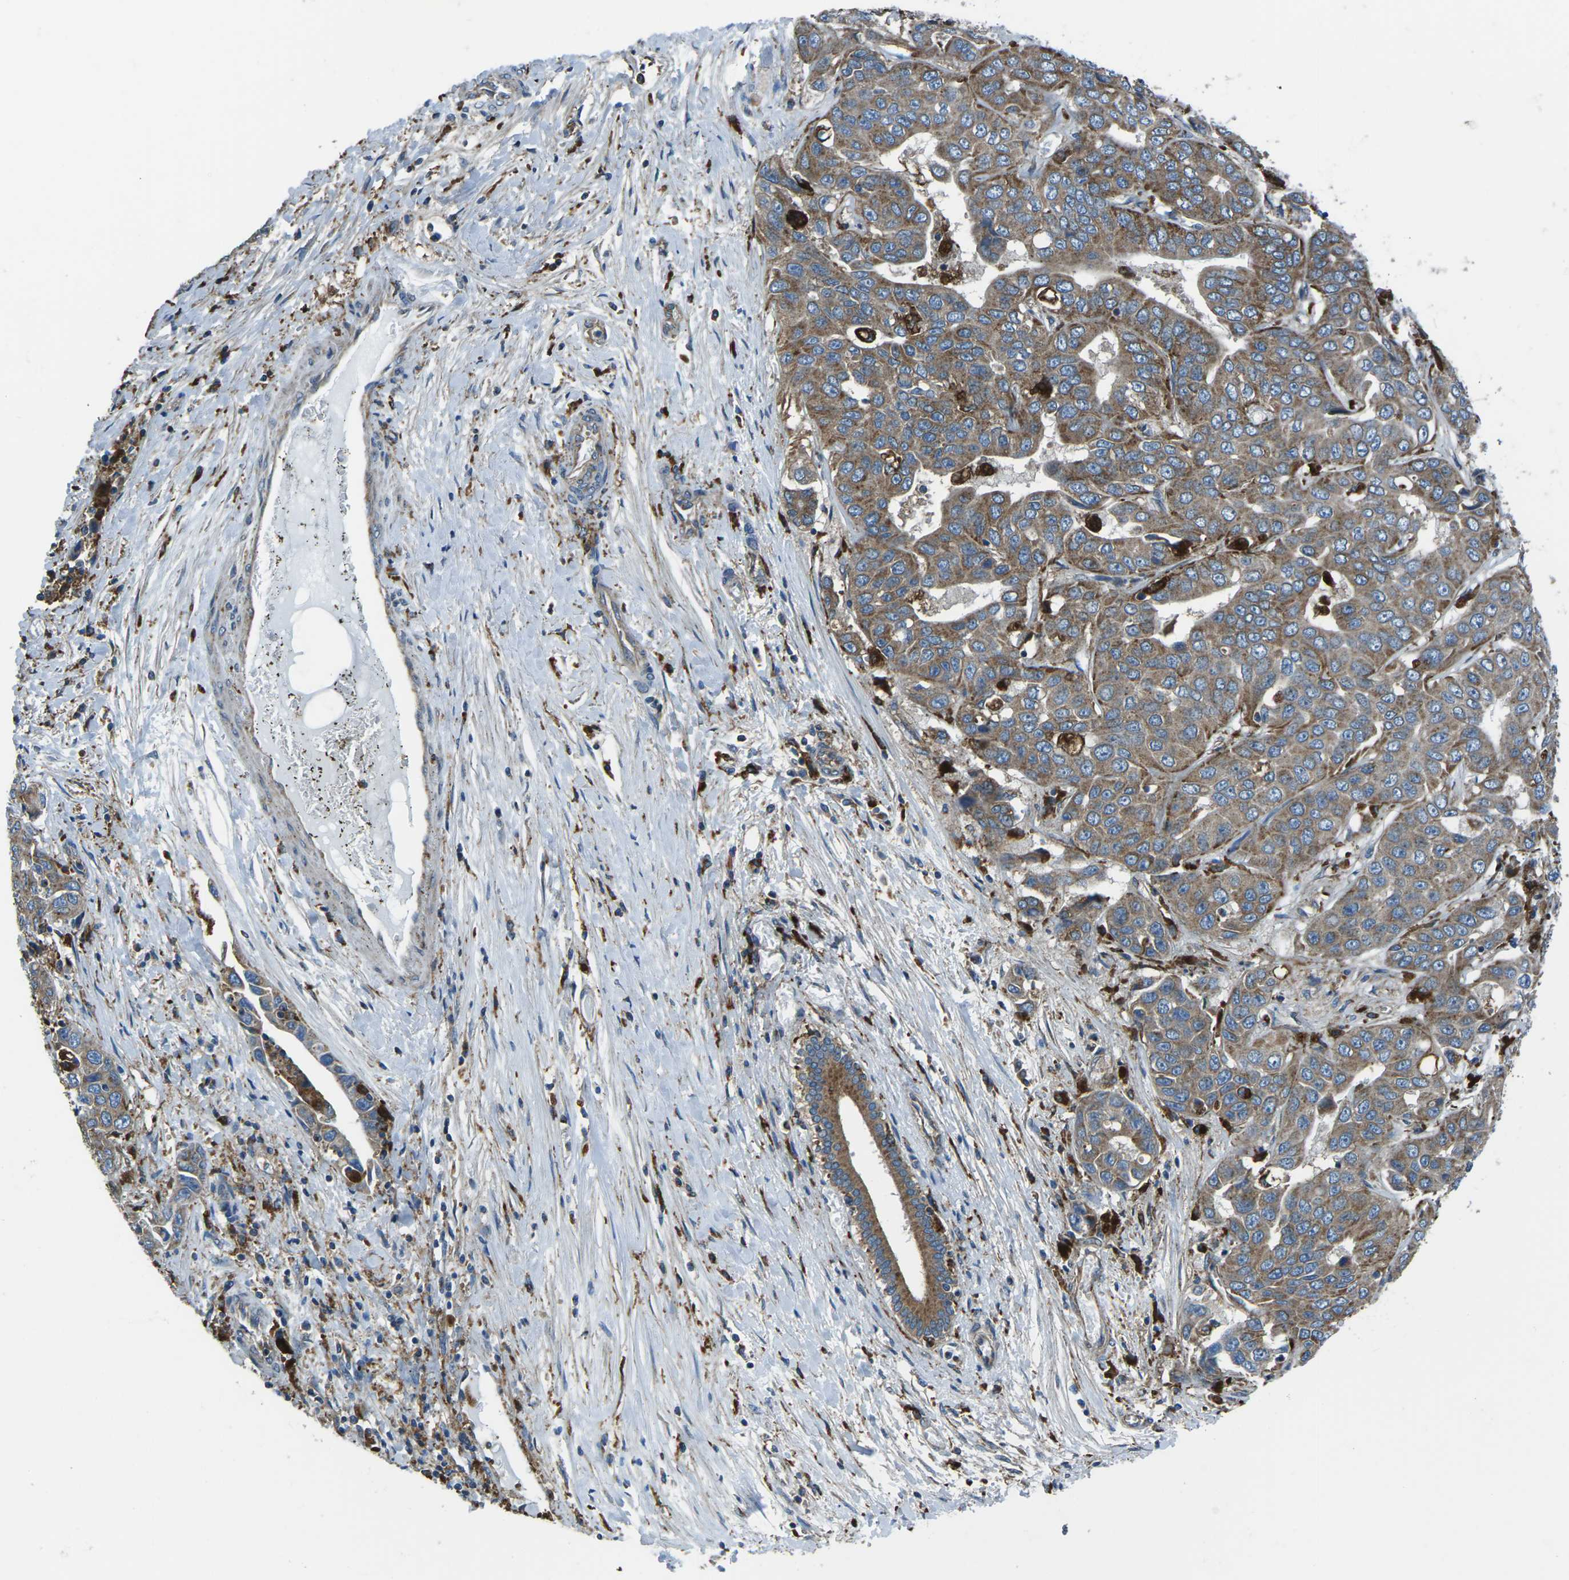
{"staining": {"intensity": "moderate", "quantity": ">75%", "location": "cytoplasmic/membranous"}, "tissue": "liver cancer", "cell_type": "Tumor cells", "image_type": "cancer", "snomed": [{"axis": "morphology", "description": "Cholangiocarcinoma"}, {"axis": "topography", "description": "Liver"}], "caption": "Human liver cancer (cholangiocarcinoma) stained with a brown dye reveals moderate cytoplasmic/membranous positive expression in about >75% of tumor cells.", "gene": "CDK17", "patient": {"sex": "female", "age": 52}}